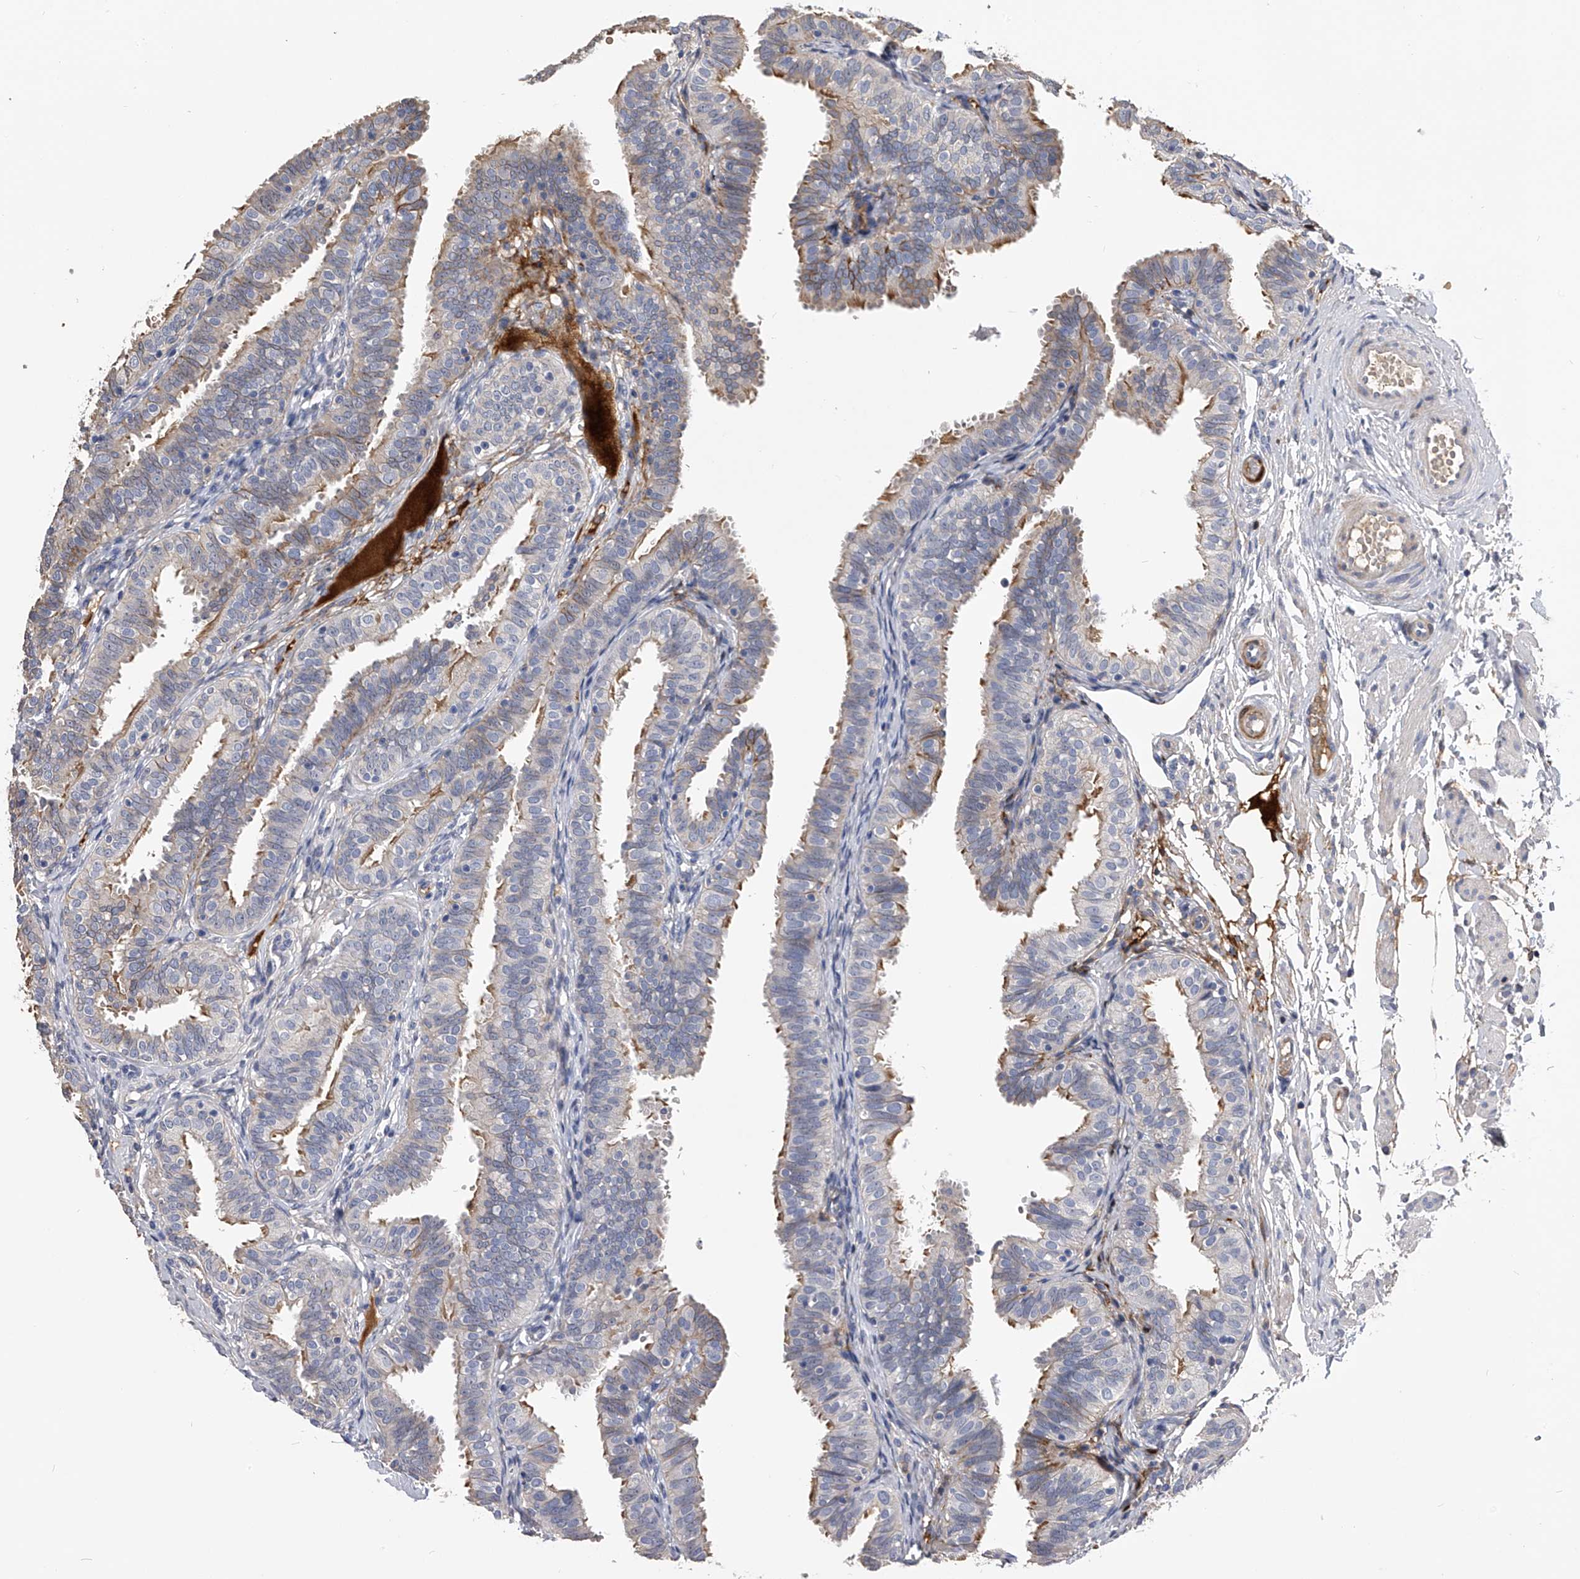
{"staining": {"intensity": "moderate", "quantity": "25%-75%", "location": "cytoplasmic/membranous"}, "tissue": "fallopian tube", "cell_type": "Glandular cells", "image_type": "normal", "snomed": [{"axis": "morphology", "description": "Normal tissue, NOS"}, {"axis": "topography", "description": "Fallopian tube"}], "caption": "Immunohistochemistry (IHC) image of normal fallopian tube: human fallopian tube stained using immunohistochemistry displays medium levels of moderate protein expression localized specifically in the cytoplasmic/membranous of glandular cells, appearing as a cytoplasmic/membranous brown color.", "gene": "MDN1", "patient": {"sex": "female", "age": 35}}